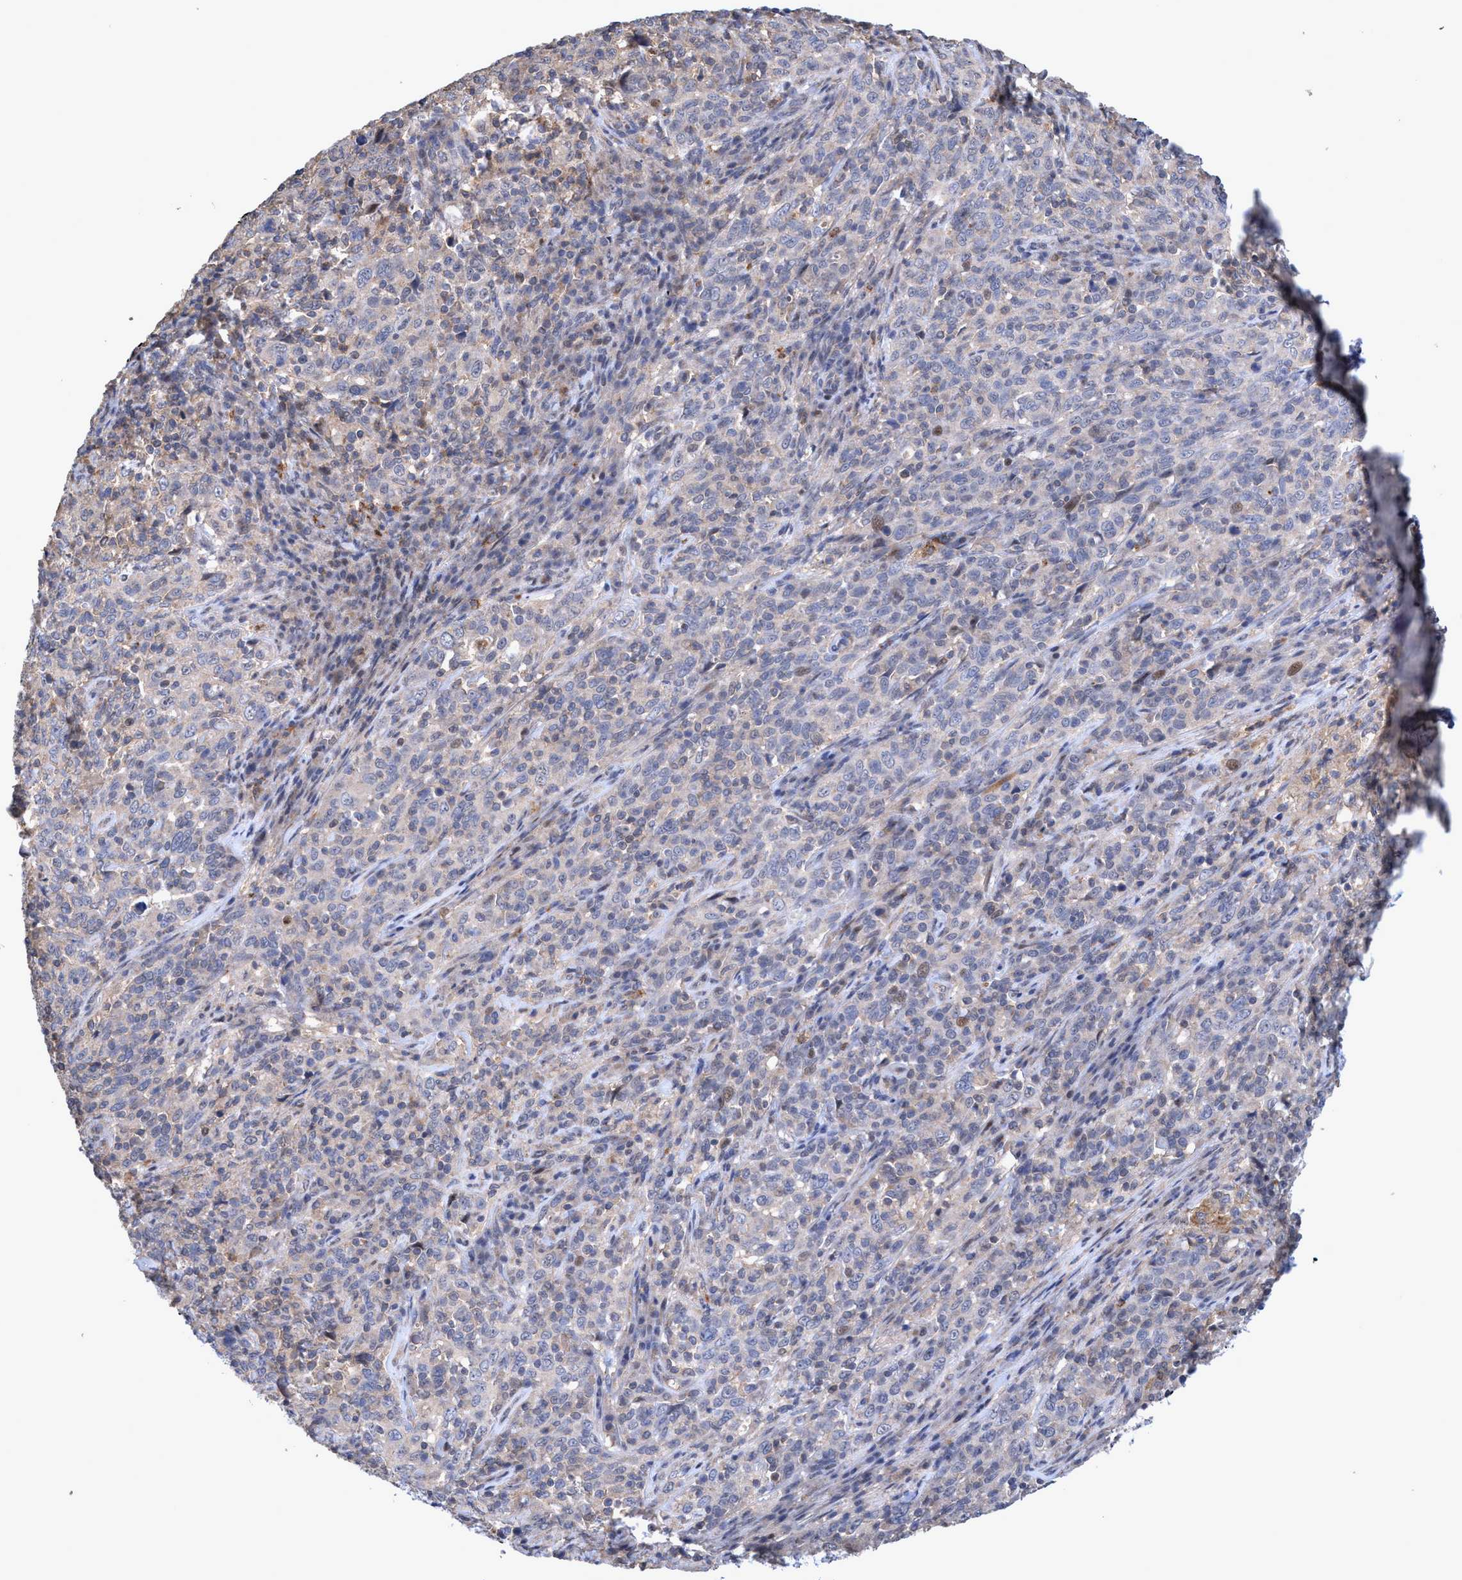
{"staining": {"intensity": "negative", "quantity": "none", "location": "none"}, "tissue": "cervical cancer", "cell_type": "Tumor cells", "image_type": "cancer", "snomed": [{"axis": "morphology", "description": "Squamous cell carcinoma, NOS"}, {"axis": "topography", "description": "Cervix"}], "caption": "This is a photomicrograph of IHC staining of cervical squamous cell carcinoma, which shows no staining in tumor cells.", "gene": "ZNF677", "patient": {"sex": "female", "age": 46}}